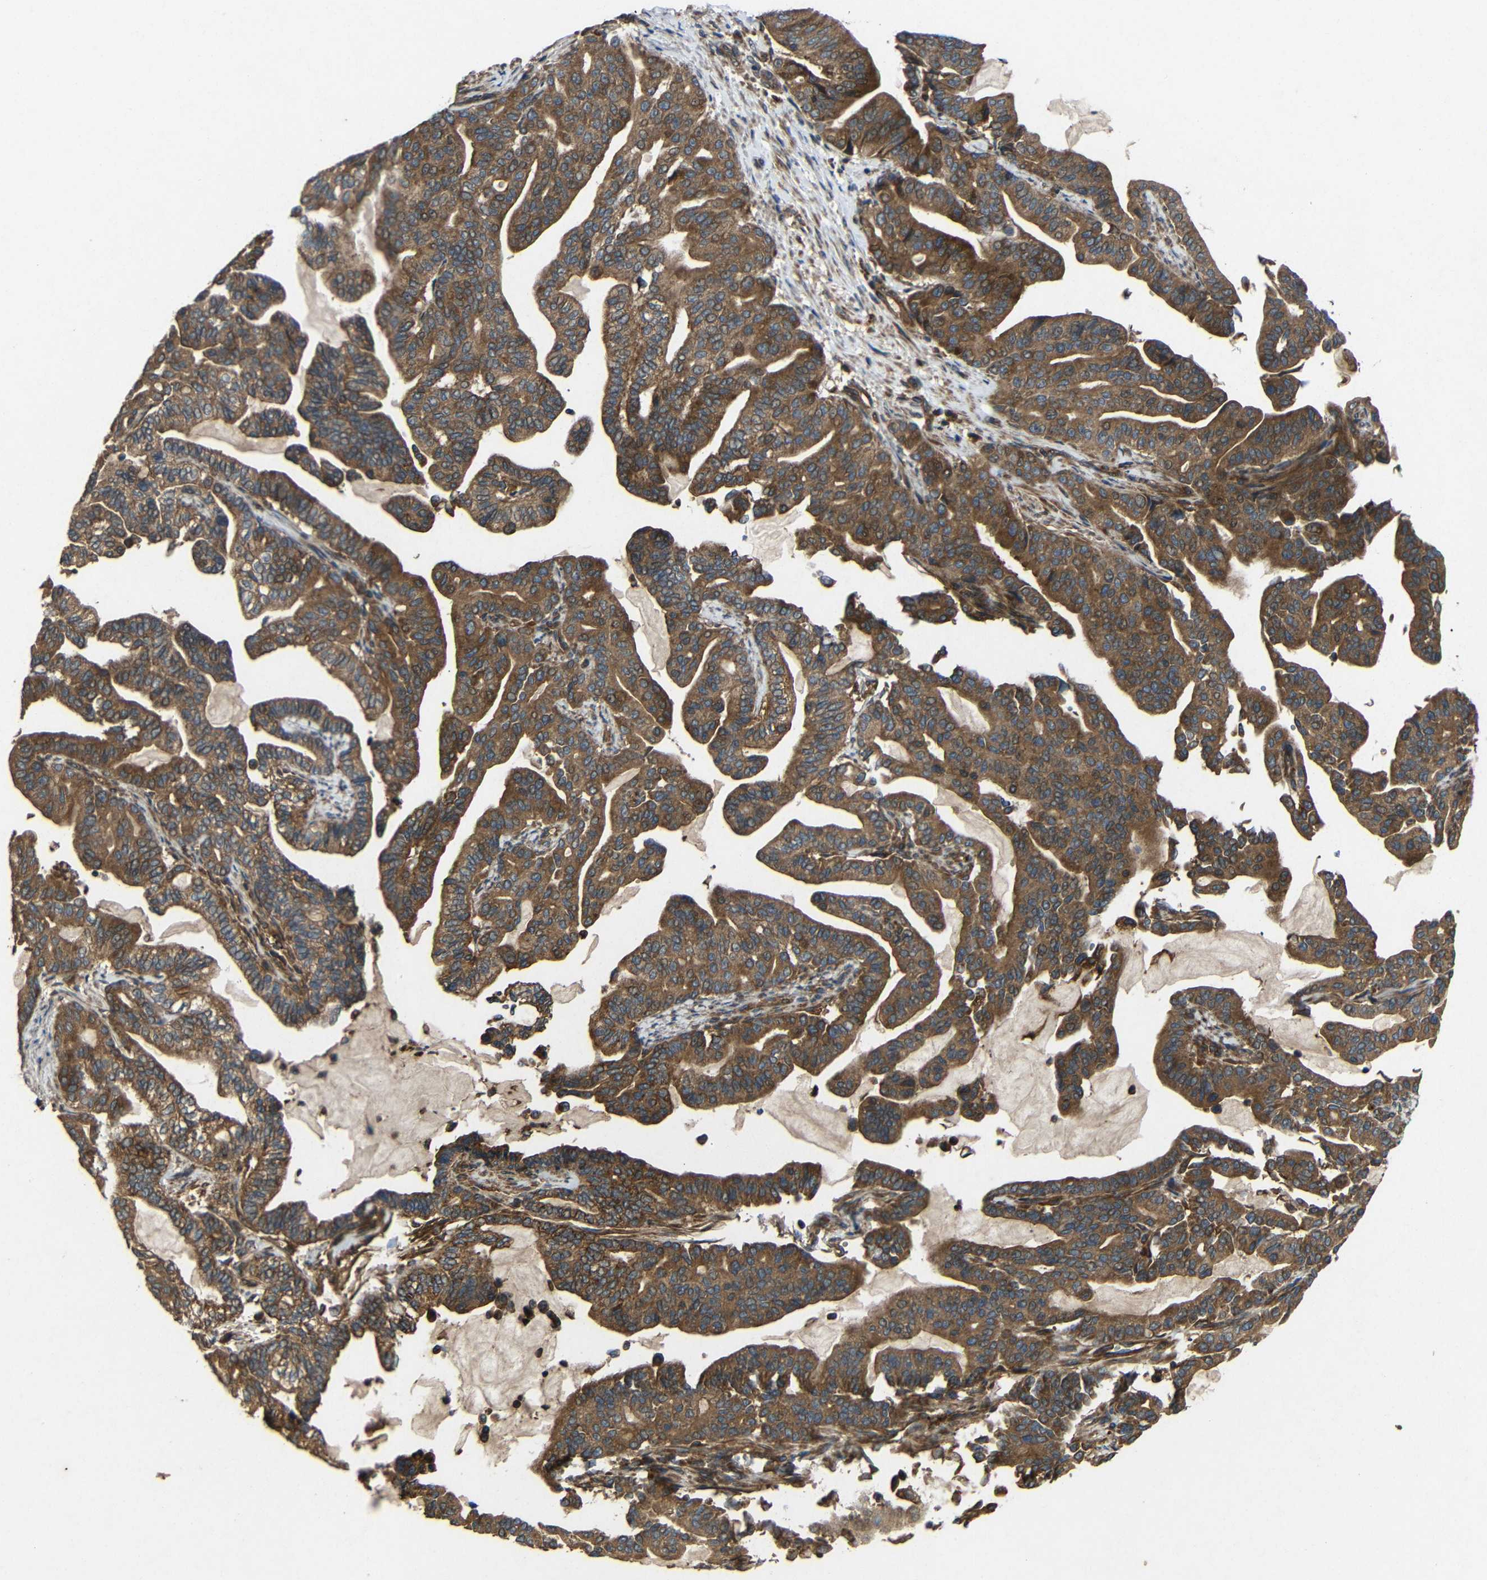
{"staining": {"intensity": "strong", "quantity": ">75%", "location": "cytoplasmic/membranous"}, "tissue": "pancreatic cancer", "cell_type": "Tumor cells", "image_type": "cancer", "snomed": [{"axis": "morphology", "description": "Adenocarcinoma, NOS"}, {"axis": "topography", "description": "Pancreas"}], "caption": "Adenocarcinoma (pancreatic) was stained to show a protein in brown. There is high levels of strong cytoplasmic/membranous positivity in about >75% of tumor cells. Nuclei are stained in blue.", "gene": "EIF2S1", "patient": {"sex": "male", "age": 63}}